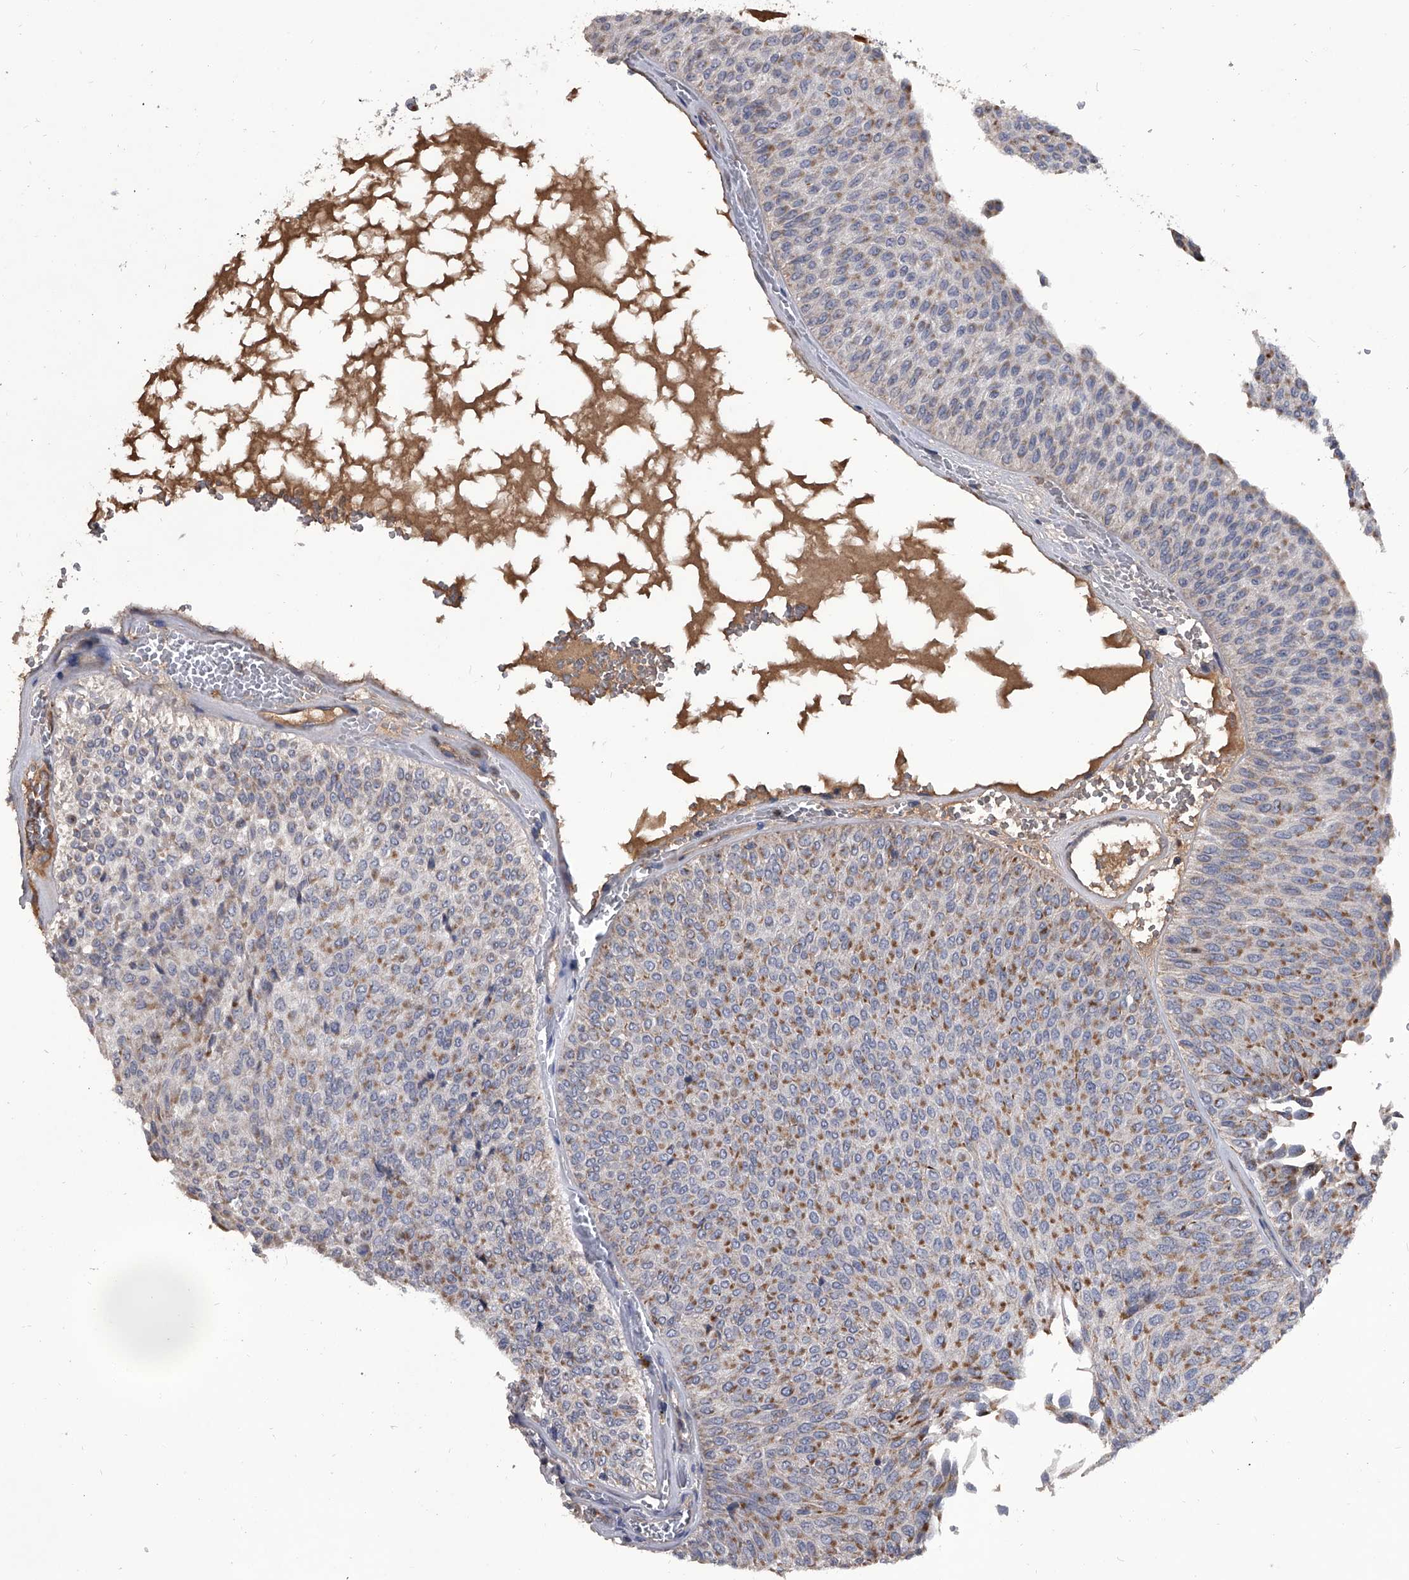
{"staining": {"intensity": "moderate", "quantity": ">75%", "location": "cytoplasmic/membranous"}, "tissue": "urothelial cancer", "cell_type": "Tumor cells", "image_type": "cancer", "snomed": [{"axis": "morphology", "description": "Urothelial carcinoma, Low grade"}, {"axis": "topography", "description": "Urinary bladder"}], "caption": "DAB immunohistochemical staining of urothelial carcinoma (low-grade) reveals moderate cytoplasmic/membranous protein positivity in approximately >75% of tumor cells.", "gene": "NRP1", "patient": {"sex": "male", "age": 78}}